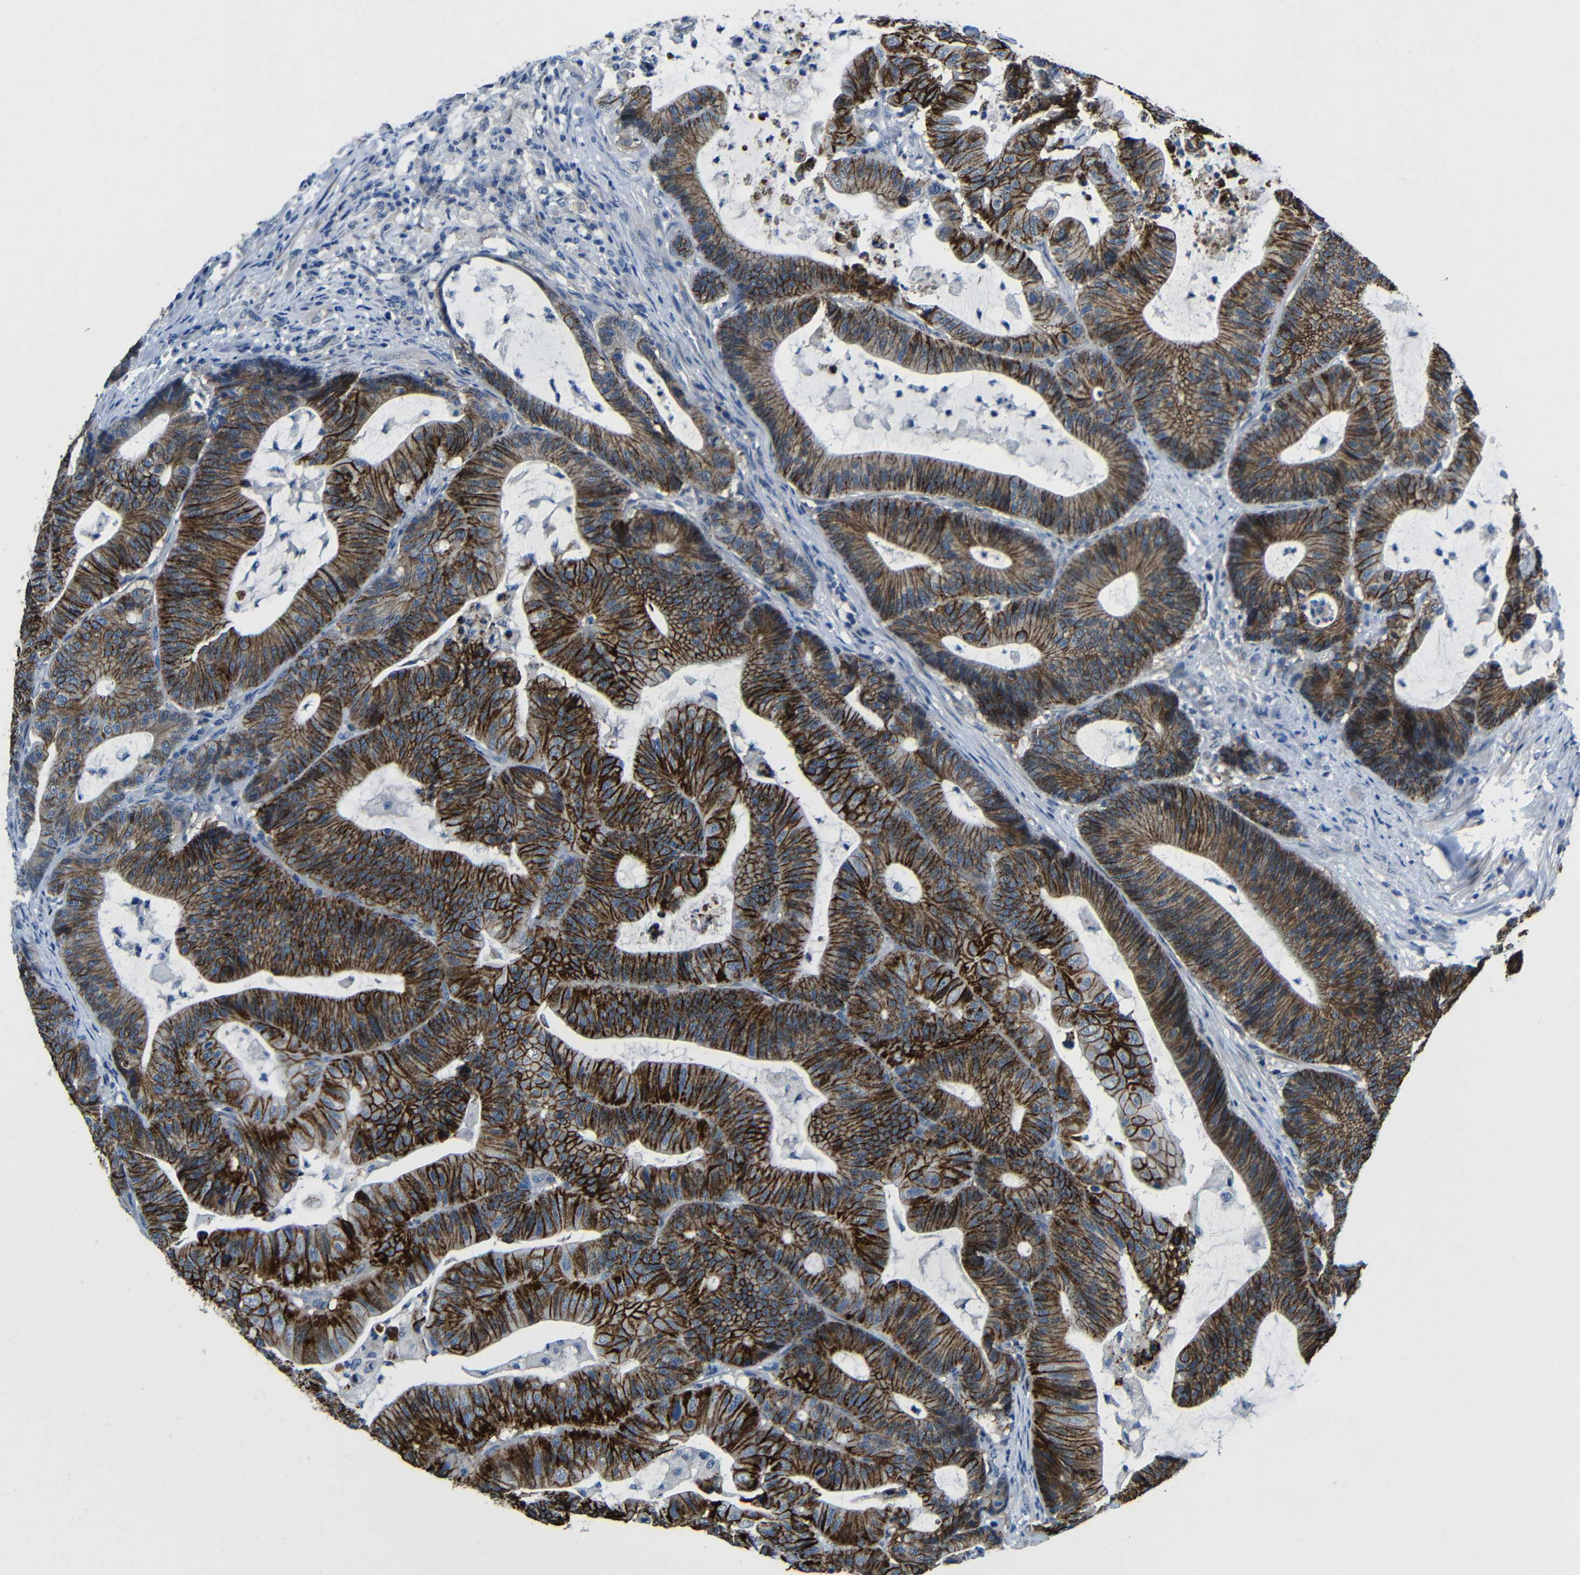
{"staining": {"intensity": "strong", "quantity": ">75%", "location": "cytoplasmic/membranous"}, "tissue": "colorectal cancer", "cell_type": "Tumor cells", "image_type": "cancer", "snomed": [{"axis": "morphology", "description": "Adenocarcinoma, NOS"}, {"axis": "topography", "description": "Colon"}], "caption": "Human colorectal cancer stained with a protein marker shows strong staining in tumor cells.", "gene": "ZNF90", "patient": {"sex": "female", "age": 84}}